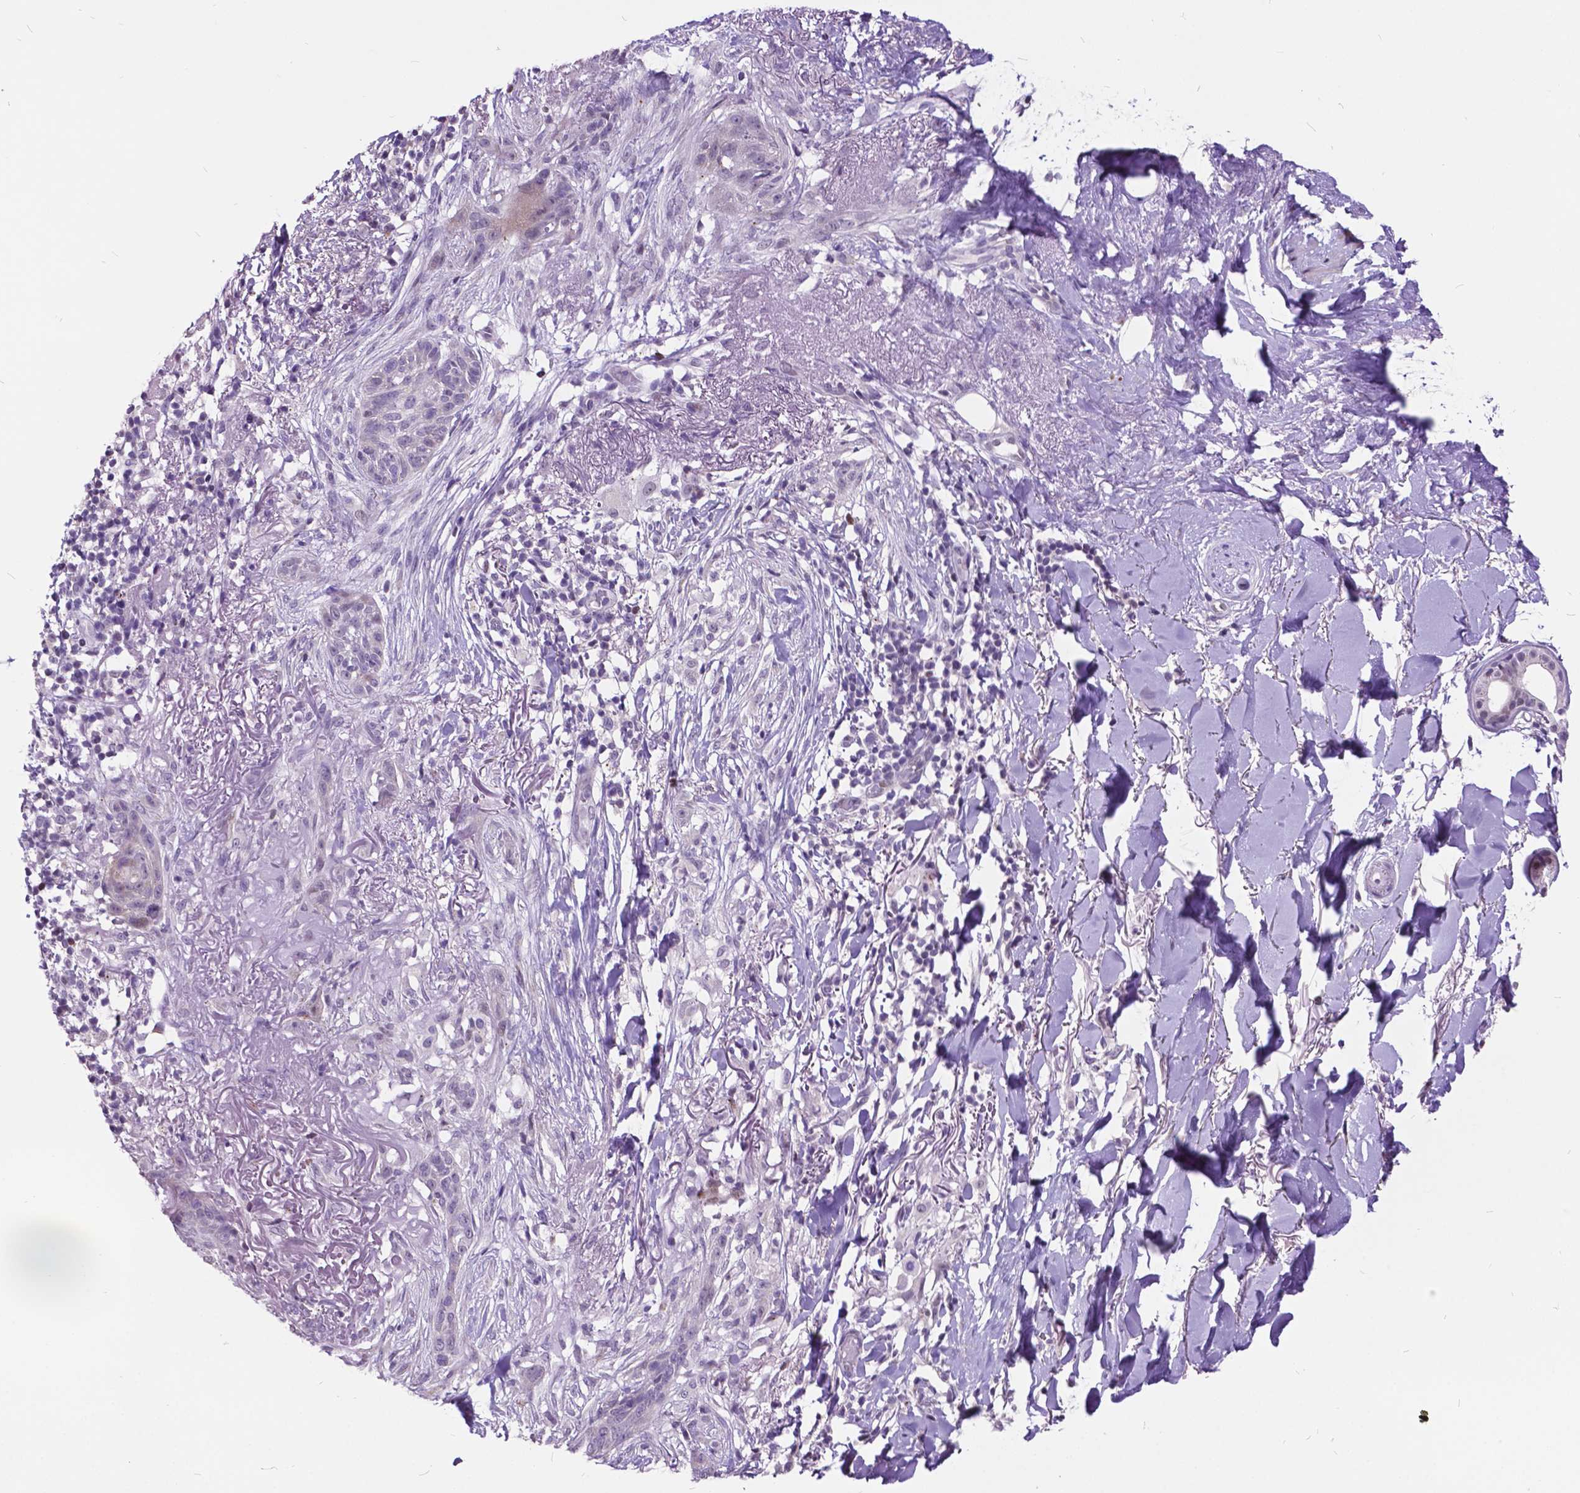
{"staining": {"intensity": "negative", "quantity": "none", "location": "none"}, "tissue": "skin cancer", "cell_type": "Tumor cells", "image_type": "cancer", "snomed": [{"axis": "morphology", "description": "Normal tissue, NOS"}, {"axis": "morphology", "description": "Basal cell carcinoma"}, {"axis": "topography", "description": "Skin"}], "caption": "This is a image of immunohistochemistry (IHC) staining of basal cell carcinoma (skin), which shows no staining in tumor cells. (Immunohistochemistry, brightfield microscopy, high magnification).", "gene": "DPF3", "patient": {"sex": "male", "age": 84}}